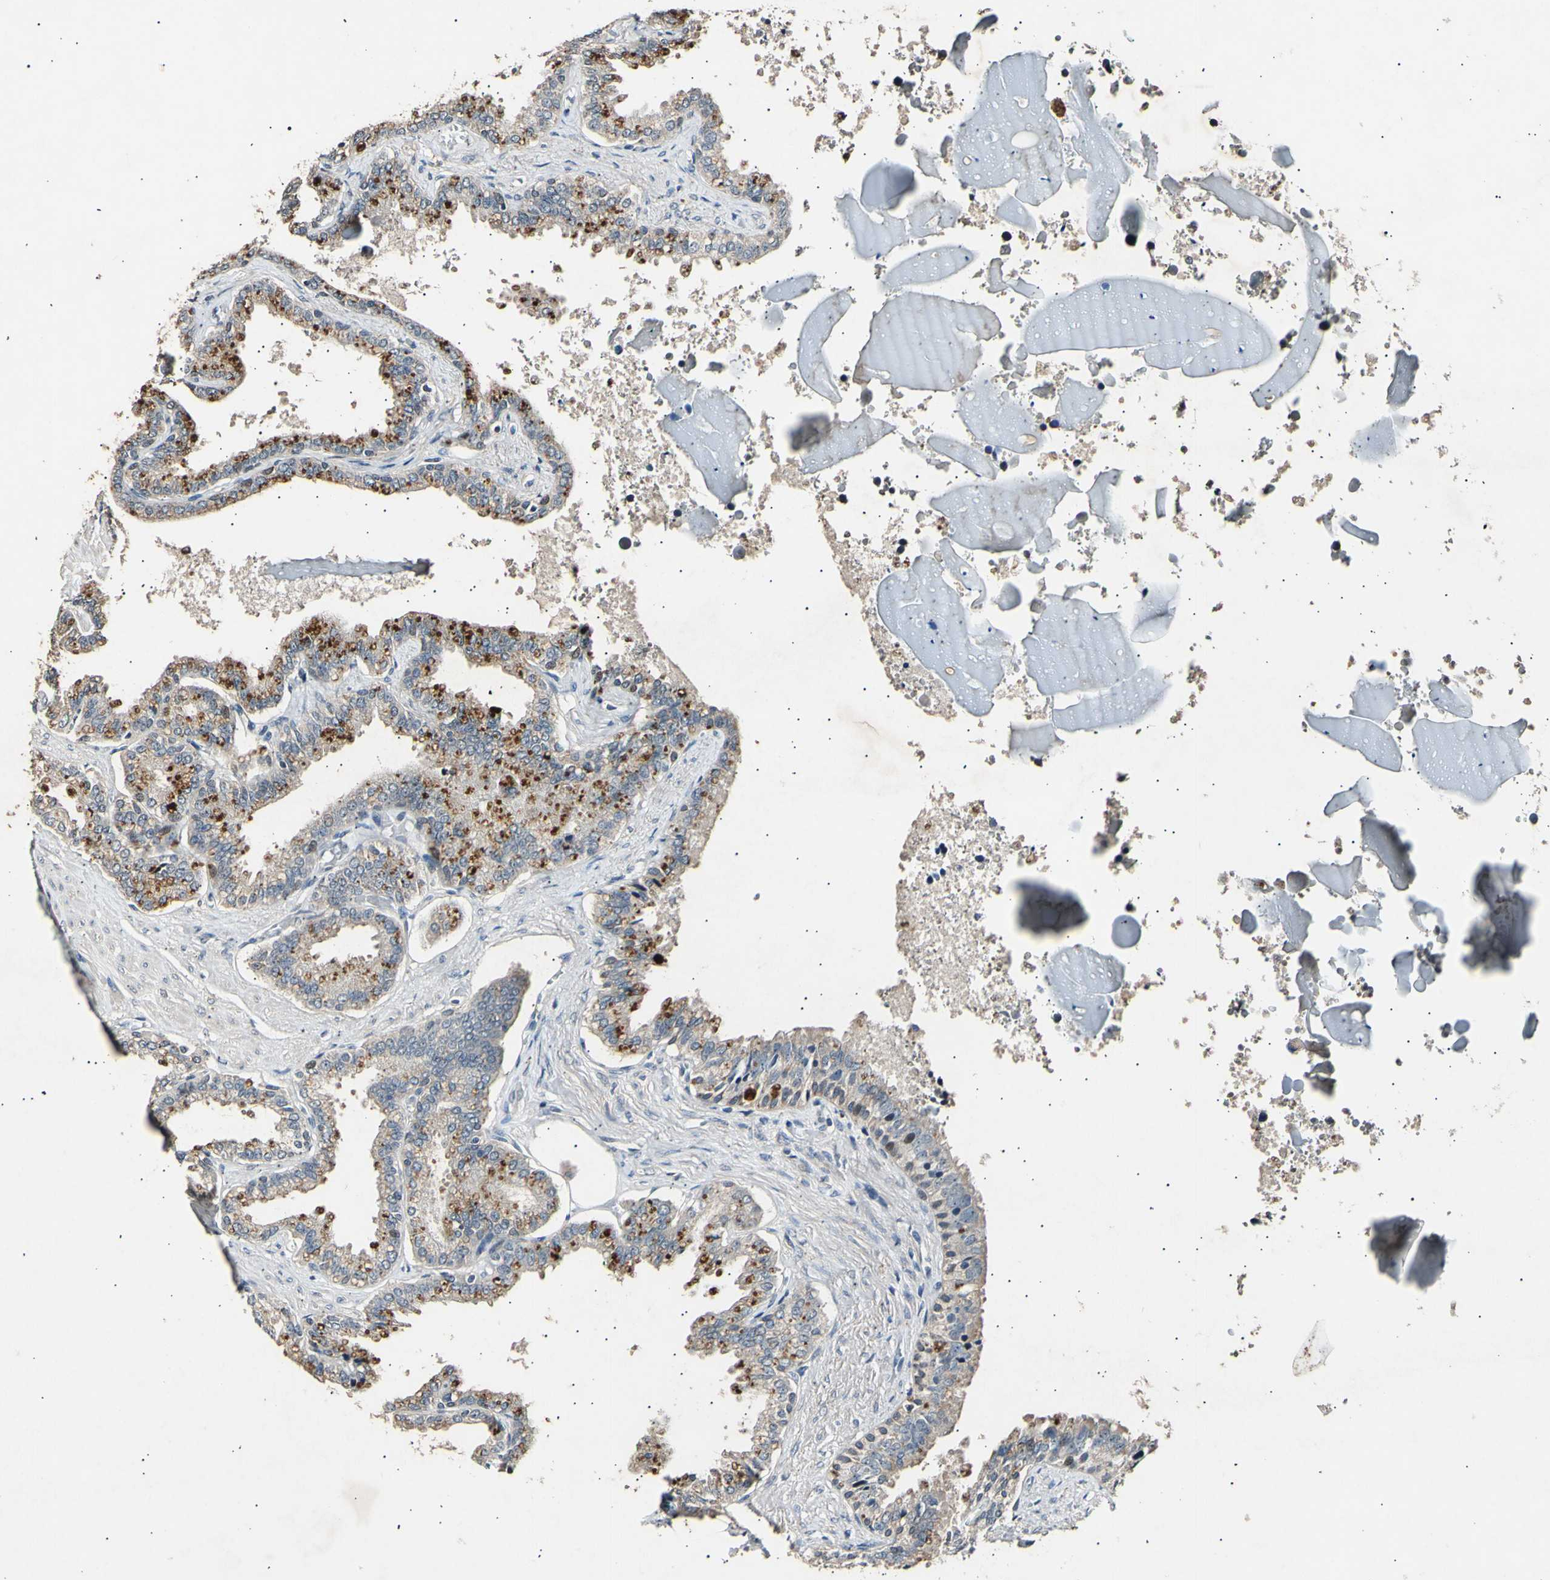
{"staining": {"intensity": "strong", "quantity": "25%-75%", "location": "cytoplasmic/membranous"}, "tissue": "seminal vesicle", "cell_type": "Glandular cells", "image_type": "normal", "snomed": [{"axis": "morphology", "description": "Normal tissue, NOS"}, {"axis": "topography", "description": "Seminal veicle"}], "caption": "Protein positivity by immunohistochemistry (IHC) reveals strong cytoplasmic/membranous expression in approximately 25%-75% of glandular cells in unremarkable seminal vesicle. (brown staining indicates protein expression, while blue staining denotes nuclei).", "gene": "ADCY3", "patient": {"sex": "male", "age": 46}}